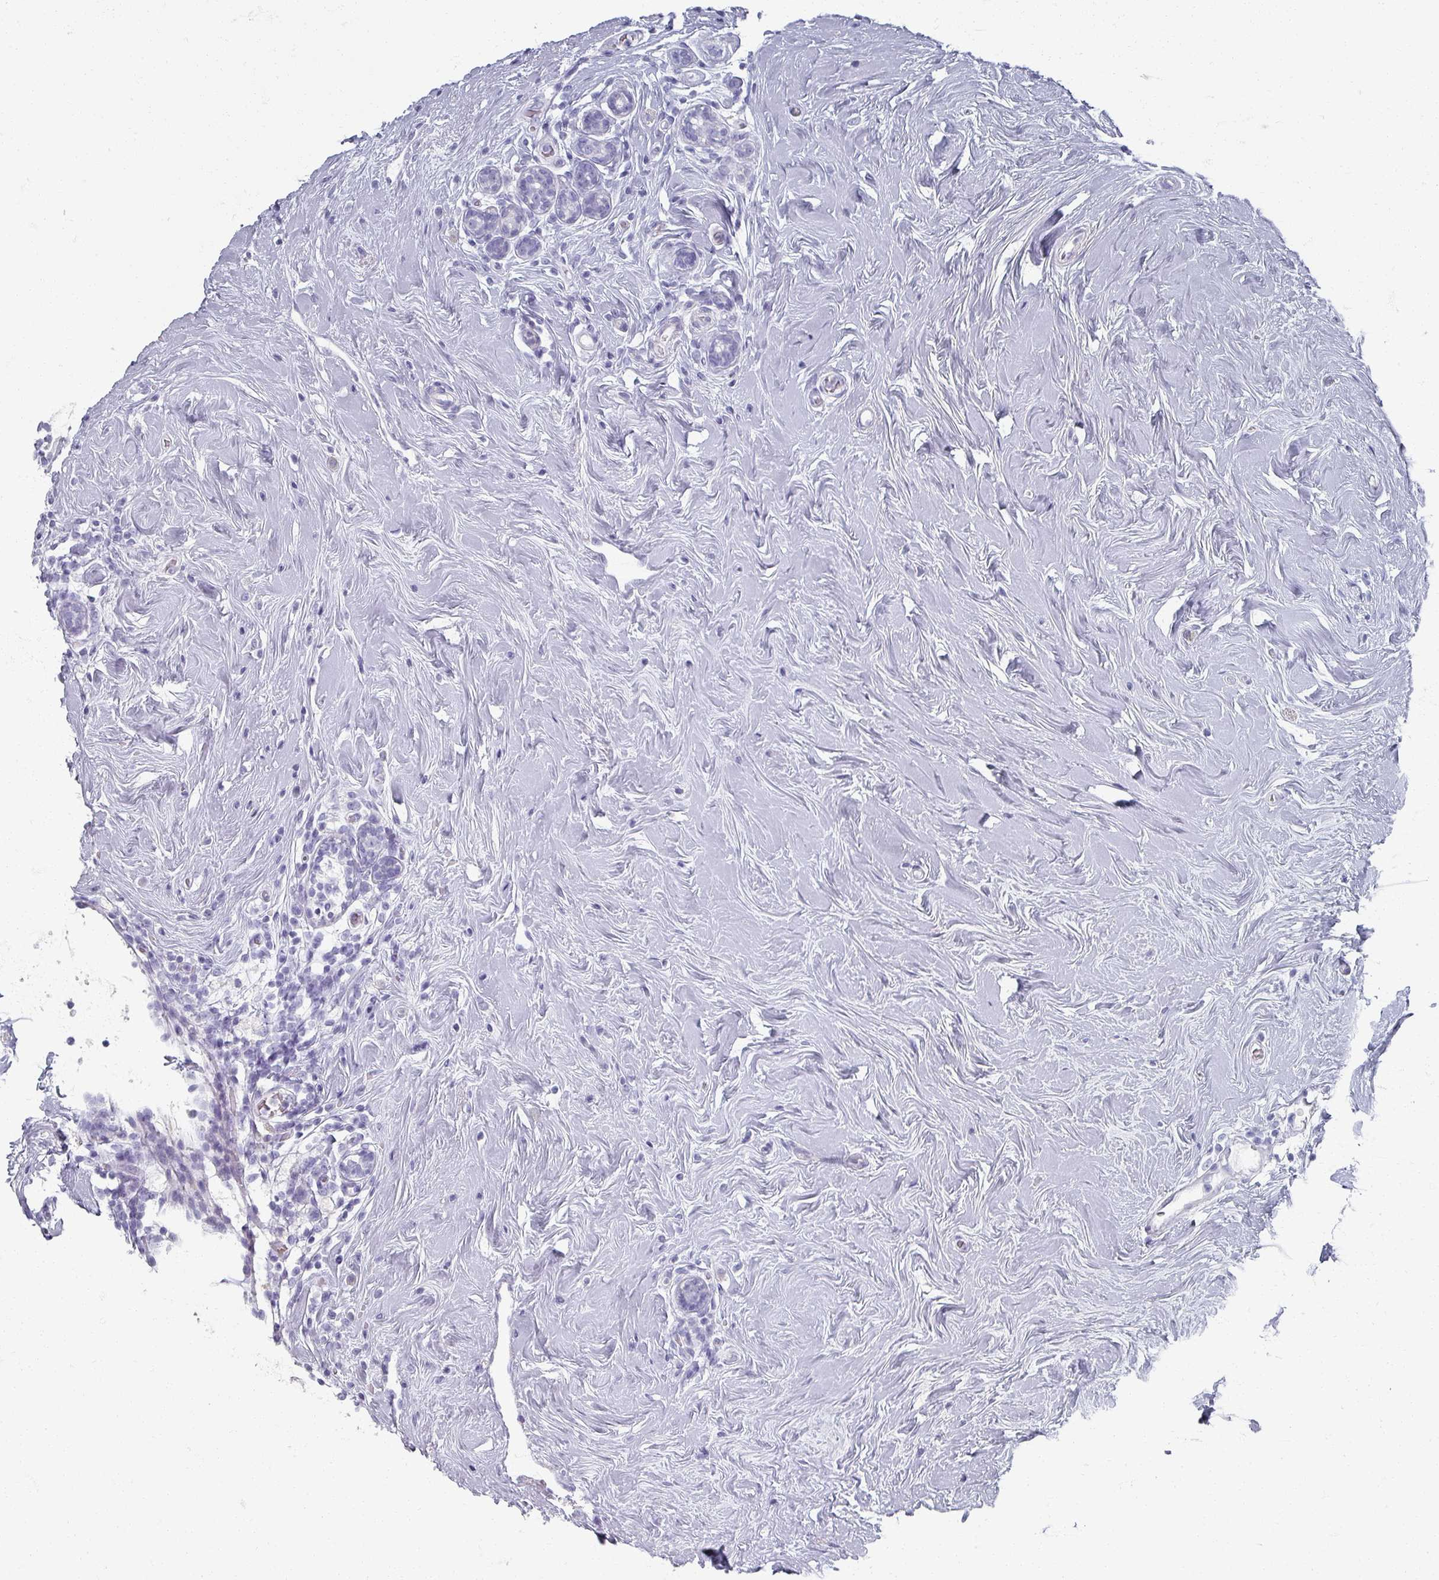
{"staining": {"intensity": "negative", "quantity": "none", "location": "none"}, "tissue": "breast cancer", "cell_type": "Tumor cells", "image_type": "cancer", "snomed": [{"axis": "morphology", "description": "Lobular carcinoma"}, {"axis": "topography", "description": "Breast"}], "caption": "High power microscopy image of an immunohistochemistry (IHC) histopathology image of lobular carcinoma (breast), revealing no significant staining in tumor cells. (DAB immunohistochemistry, high magnification).", "gene": "OMG", "patient": {"sex": "female", "age": 58}}